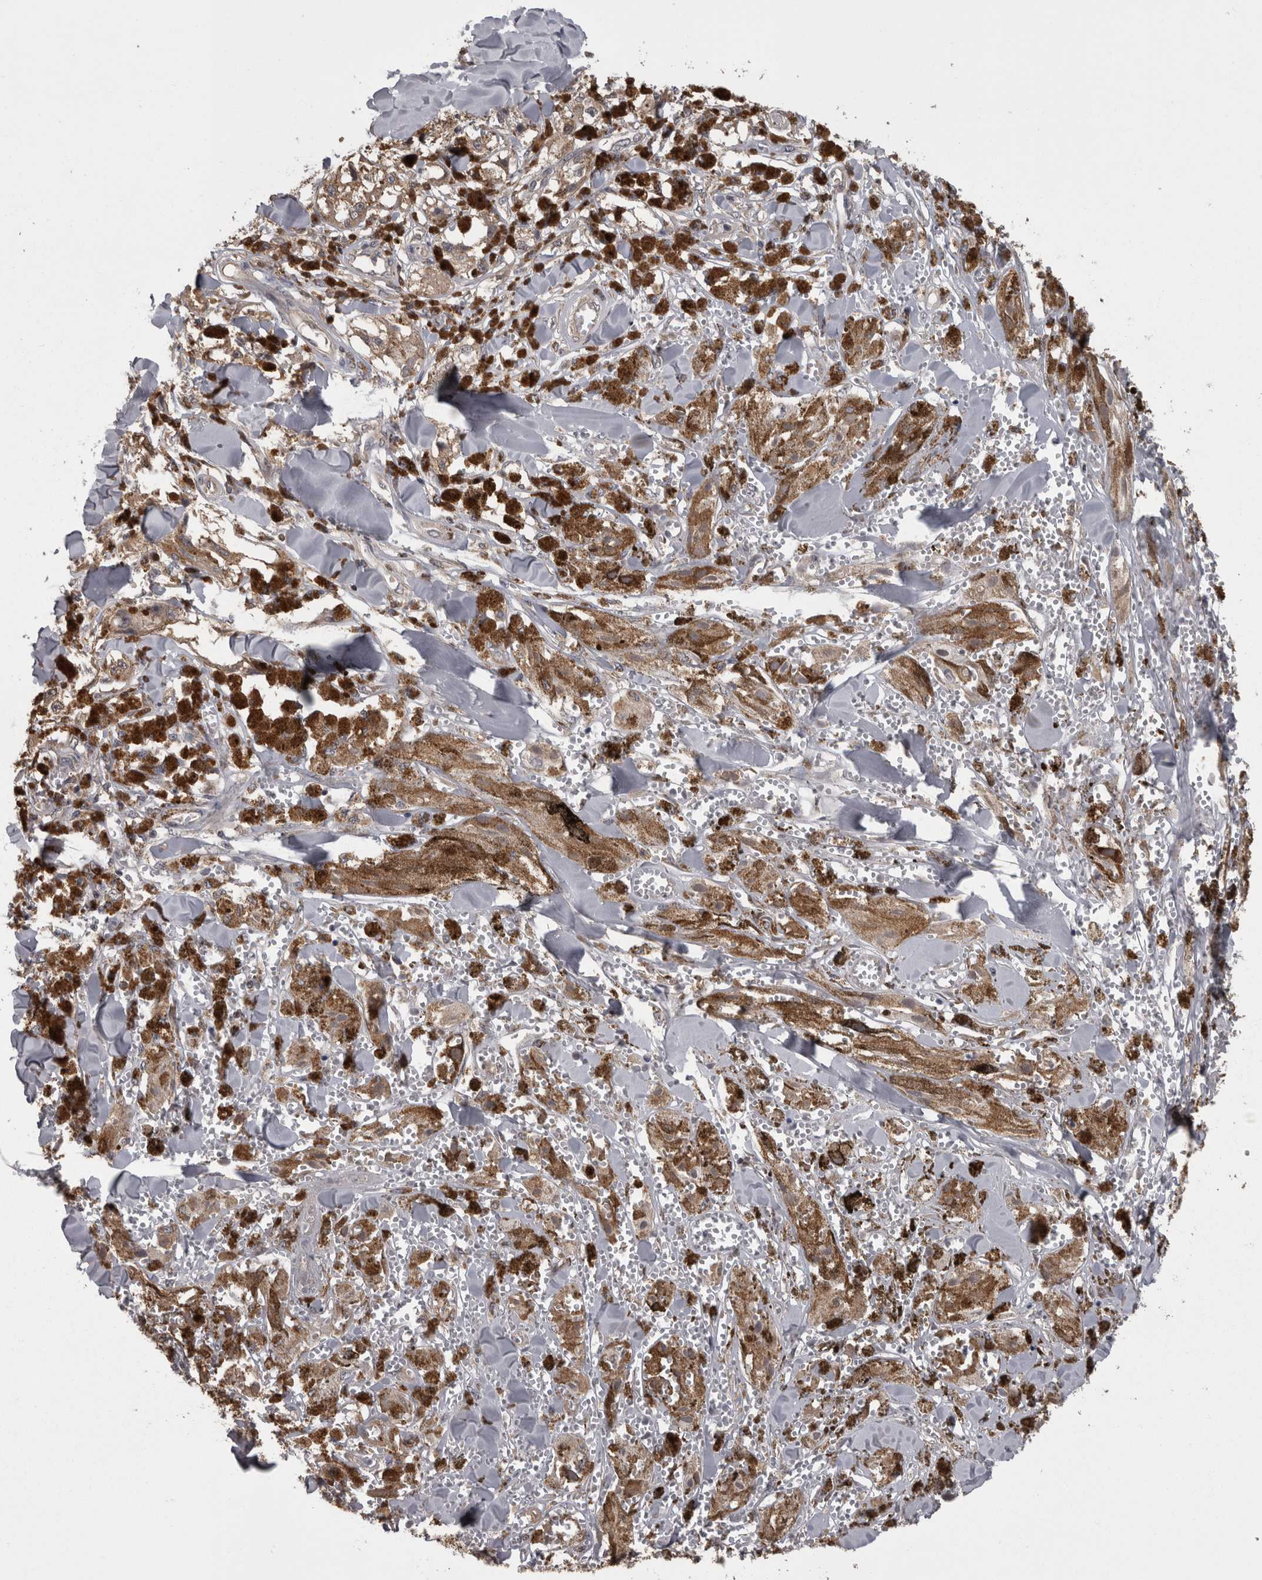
{"staining": {"intensity": "weak", "quantity": ">75%", "location": "cytoplasmic/membranous"}, "tissue": "melanoma", "cell_type": "Tumor cells", "image_type": "cancer", "snomed": [{"axis": "morphology", "description": "Malignant melanoma, NOS"}, {"axis": "topography", "description": "Skin"}], "caption": "Protein expression analysis of human melanoma reveals weak cytoplasmic/membranous positivity in about >75% of tumor cells.", "gene": "APRT", "patient": {"sex": "male", "age": 88}}